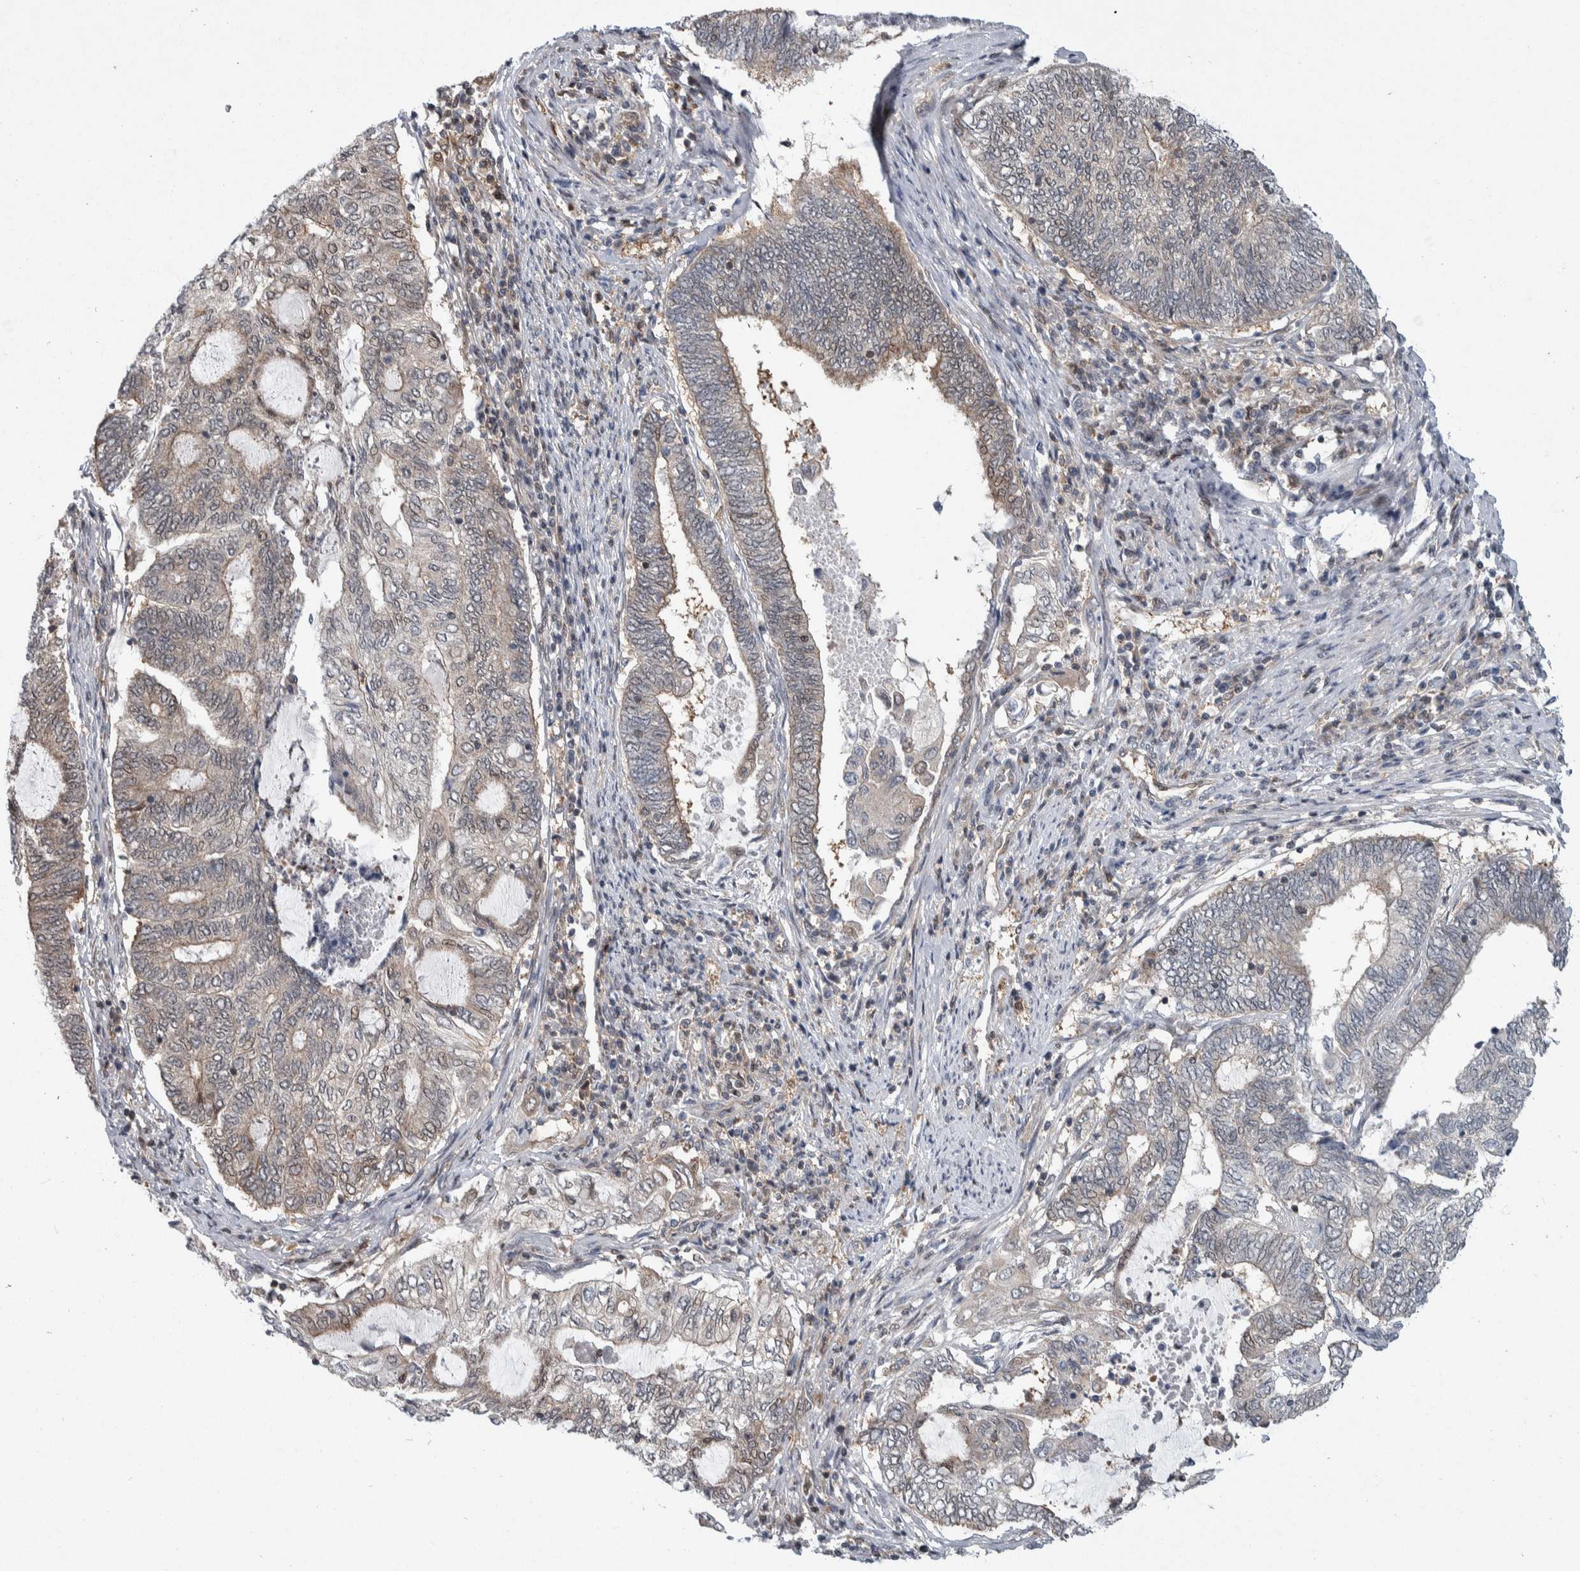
{"staining": {"intensity": "negative", "quantity": "none", "location": "none"}, "tissue": "endometrial cancer", "cell_type": "Tumor cells", "image_type": "cancer", "snomed": [{"axis": "morphology", "description": "Adenocarcinoma, NOS"}, {"axis": "topography", "description": "Uterus"}, {"axis": "topography", "description": "Endometrium"}], "caption": "Image shows no significant protein staining in tumor cells of adenocarcinoma (endometrial).", "gene": "PTPA", "patient": {"sex": "female", "age": 70}}